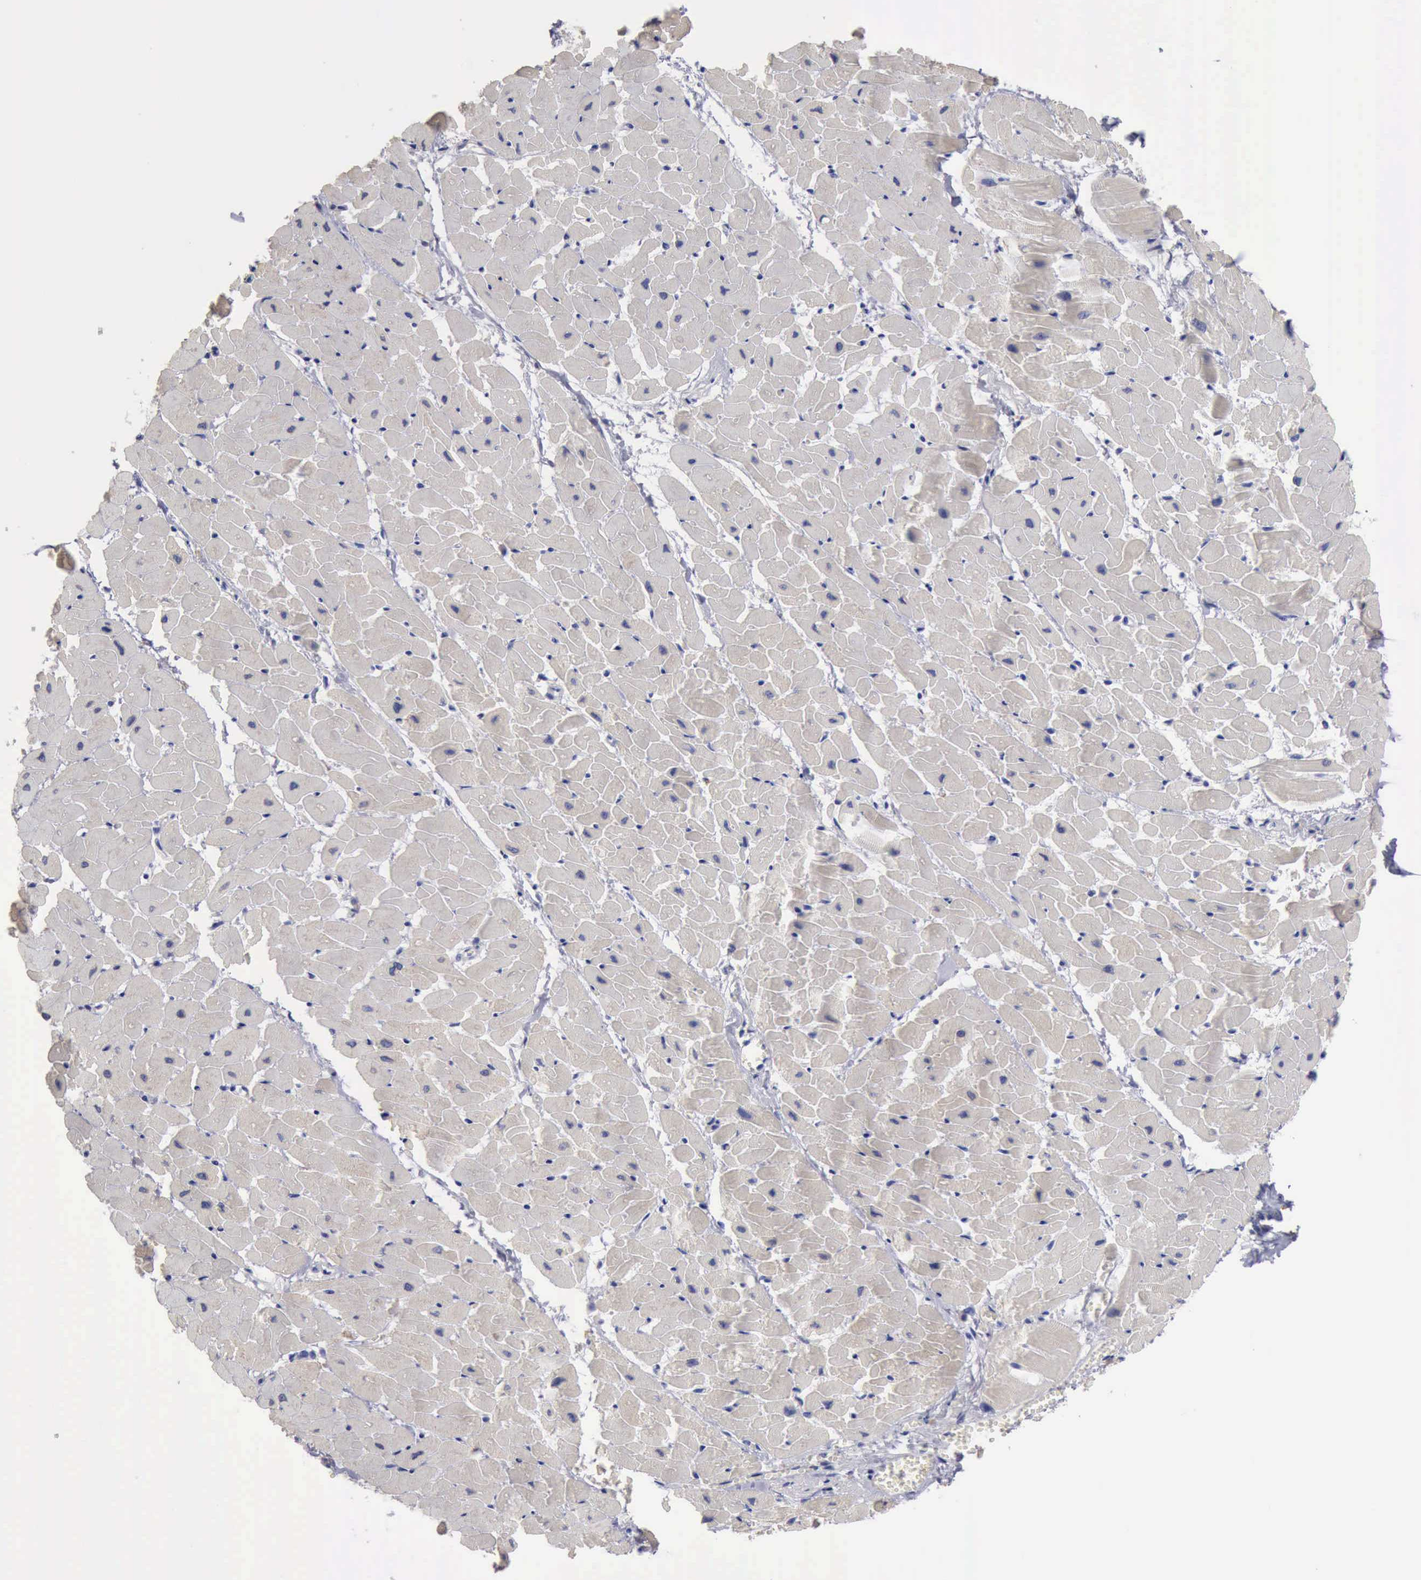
{"staining": {"intensity": "negative", "quantity": "none", "location": "none"}, "tissue": "heart muscle", "cell_type": "Cardiomyocytes", "image_type": "normal", "snomed": [{"axis": "morphology", "description": "Normal tissue, NOS"}, {"axis": "topography", "description": "Heart"}], "caption": "Cardiomyocytes show no significant protein staining in normal heart muscle. (Brightfield microscopy of DAB IHC at high magnification).", "gene": "PTGS2", "patient": {"sex": "female", "age": 19}}